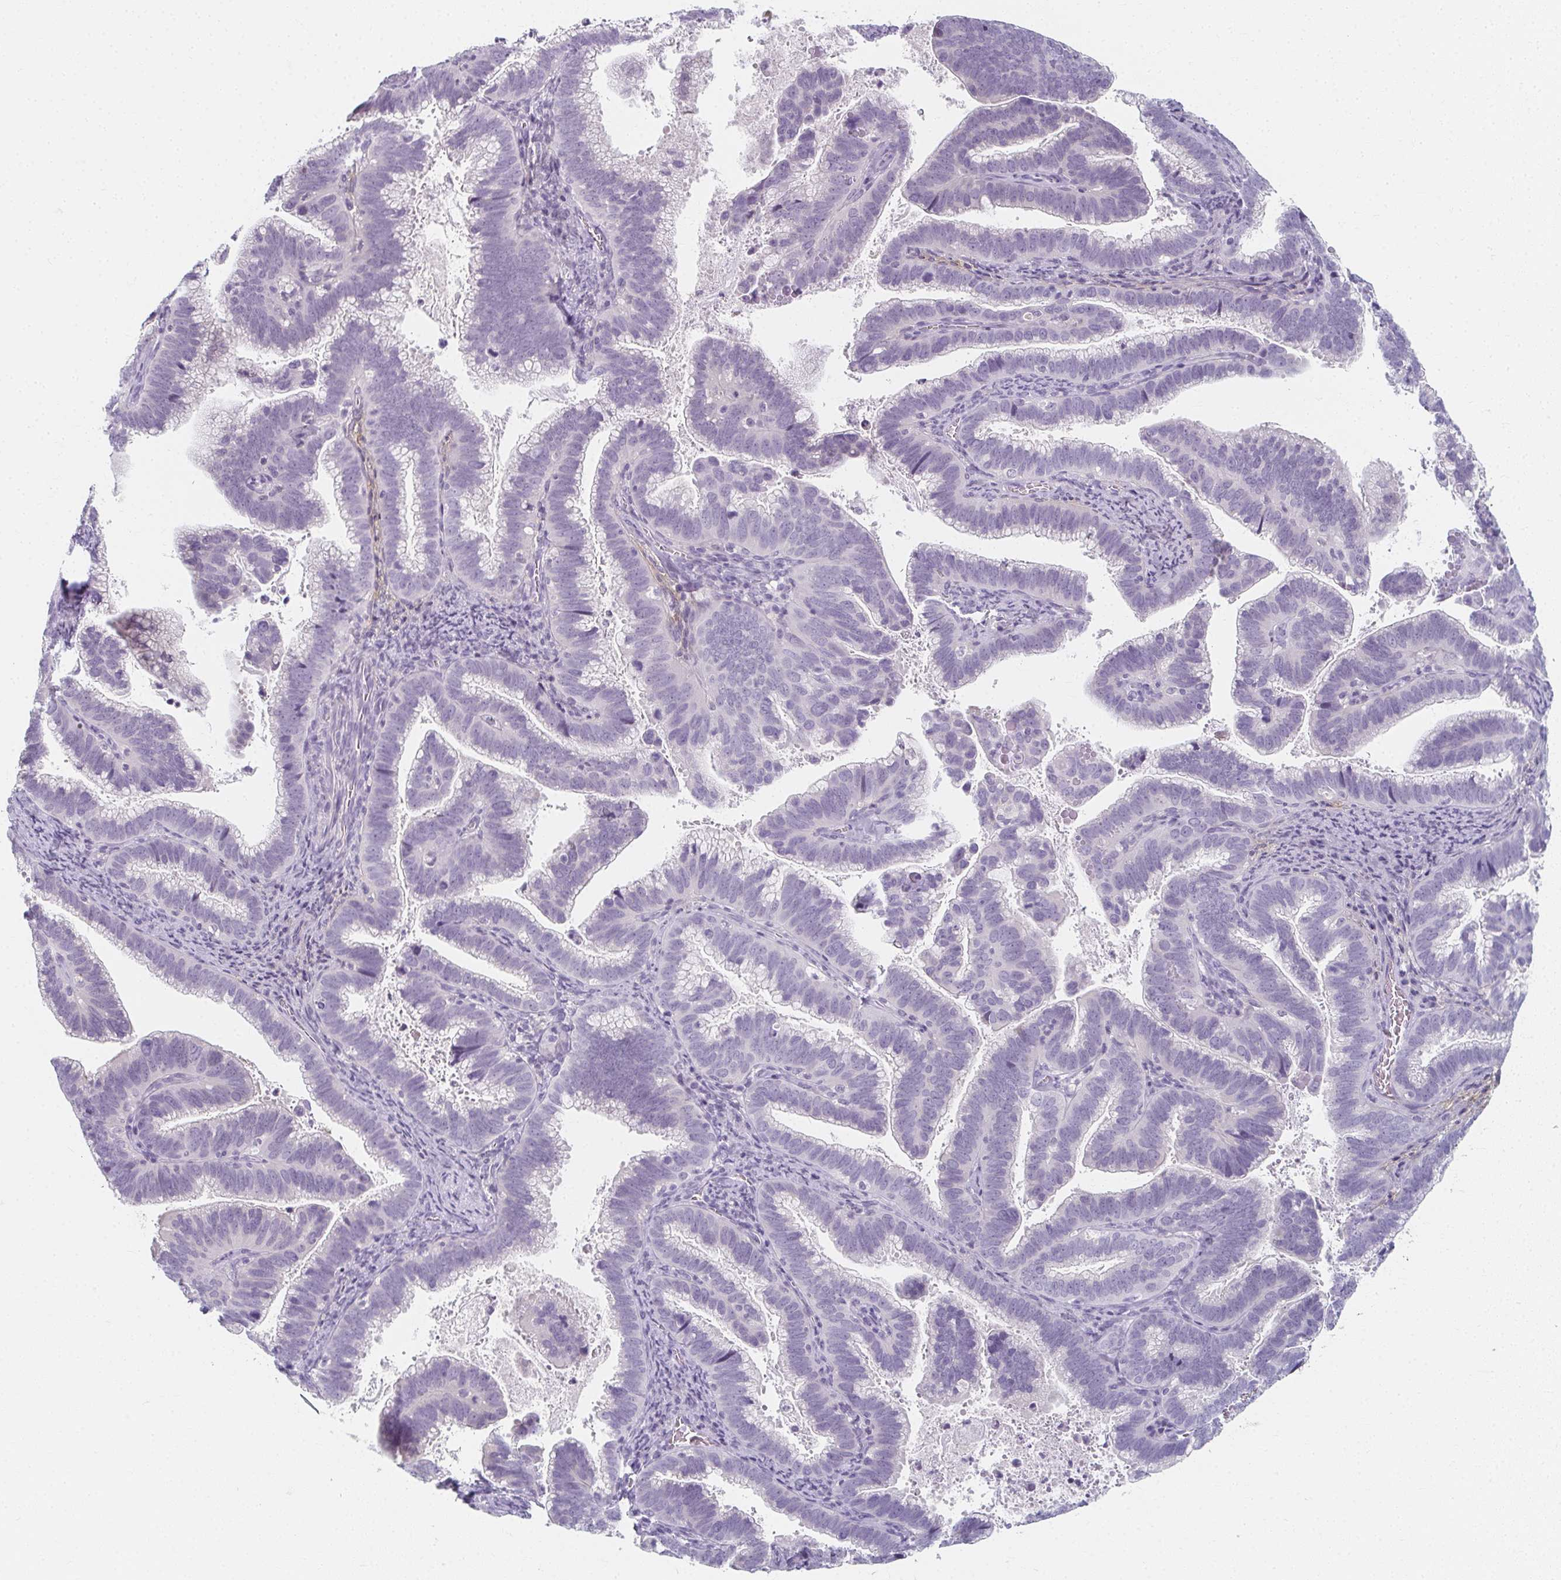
{"staining": {"intensity": "negative", "quantity": "none", "location": "none"}, "tissue": "cervical cancer", "cell_type": "Tumor cells", "image_type": "cancer", "snomed": [{"axis": "morphology", "description": "Adenocarcinoma, NOS"}, {"axis": "topography", "description": "Cervix"}], "caption": "The photomicrograph reveals no staining of tumor cells in cervical cancer.", "gene": "CAMKV", "patient": {"sex": "female", "age": 61}}